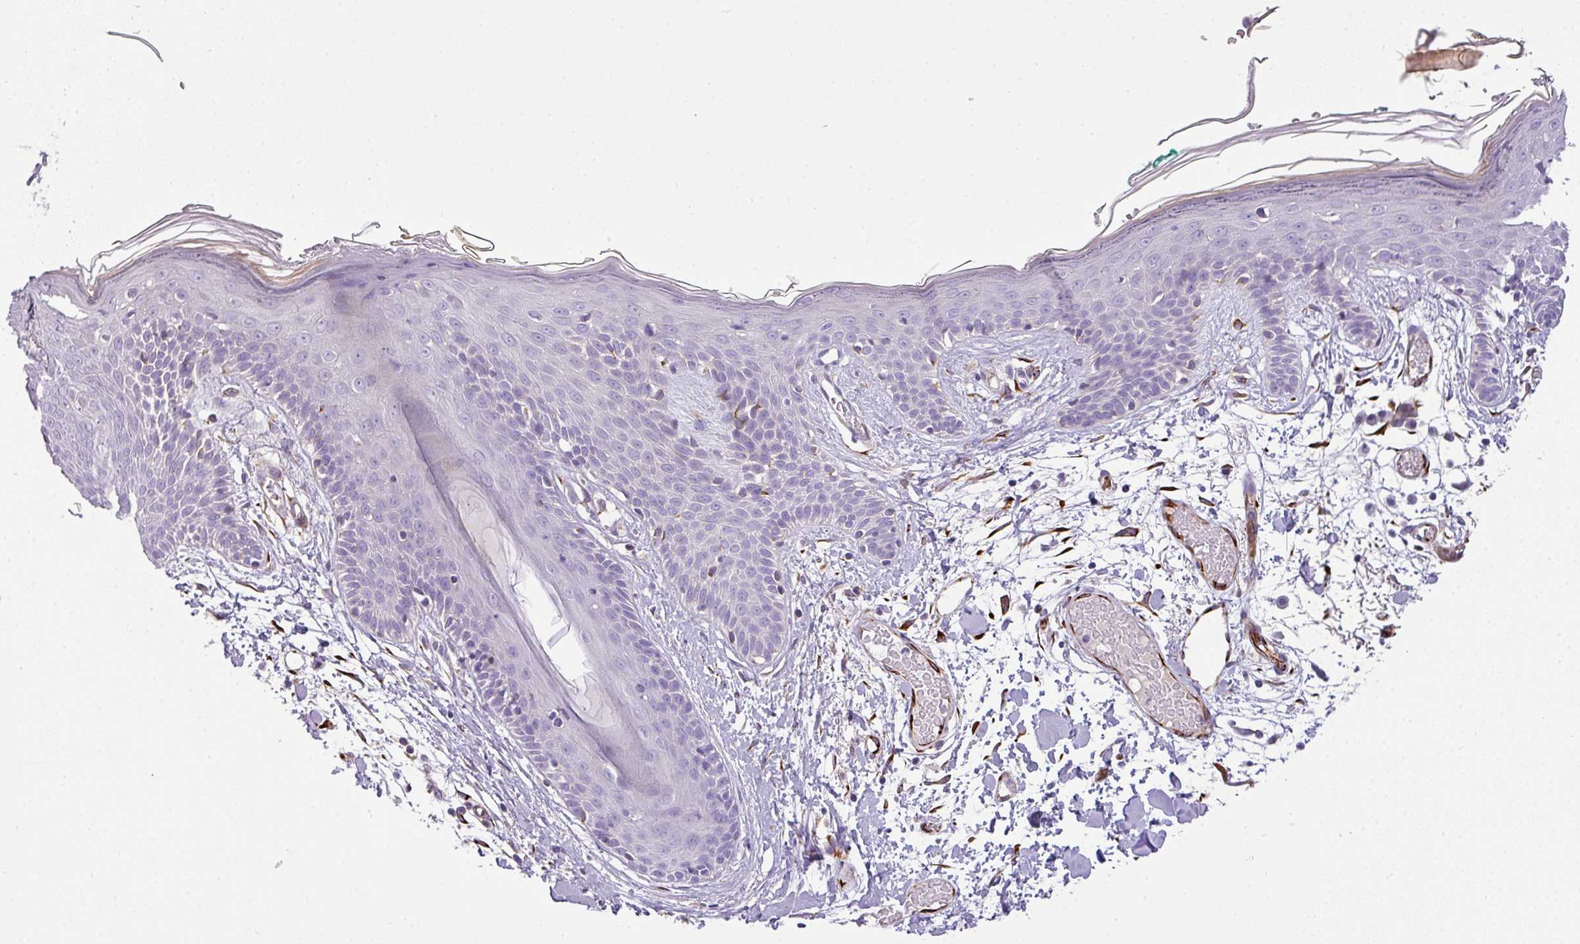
{"staining": {"intensity": "strong", "quantity": "25%-75%", "location": "cytoplasmic/membranous"}, "tissue": "skin", "cell_type": "Fibroblasts", "image_type": "normal", "snomed": [{"axis": "morphology", "description": "Normal tissue, NOS"}, {"axis": "topography", "description": "Skin"}], "caption": "Skin stained for a protein shows strong cytoplasmic/membranous positivity in fibroblasts. The protein is shown in brown color, while the nuclei are stained blue.", "gene": "ENSG00000273748", "patient": {"sex": "male", "age": 79}}